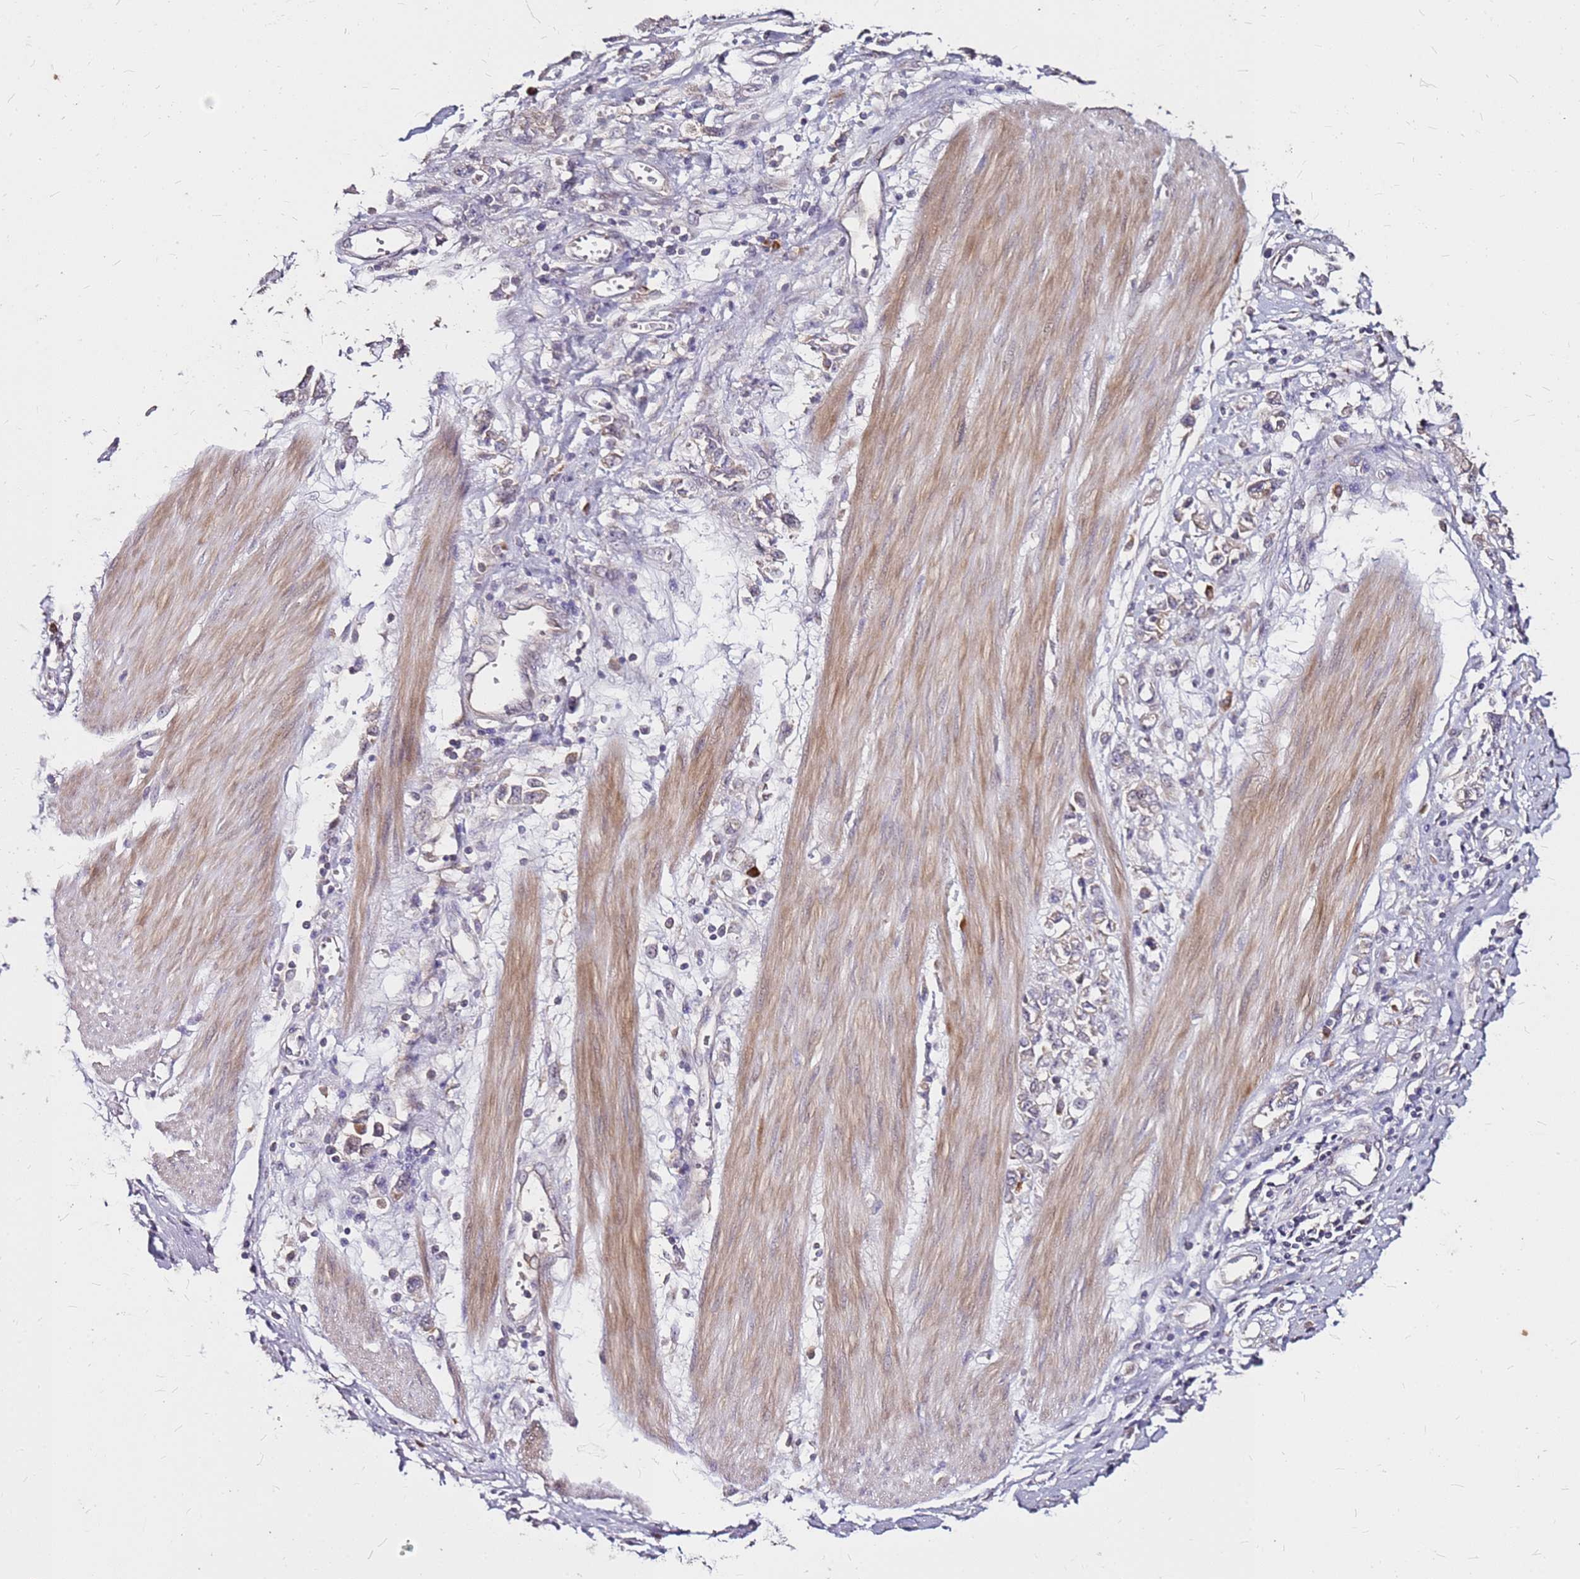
{"staining": {"intensity": "weak", "quantity": "25%-75%", "location": "cytoplasmic/membranous"}, "tissue": "stomach cancer", "cell_type": "Tumor cells", "image_type": "cancer", "snomed": [{"axis": "morphology", "description": "Adenocarcinoma, NOS"}, {"axis": "topography", "description": "Stomach"}], "caption": "The photomicrograph displays staining of stomach cancer, revealing weak cytoplasmic/membranous protein expression (brown color) within tumor cells. The protein is shown in brown color, while the nuclei are stained blue.", "gene": "DCDC2C", "patient": {"sex": "female", "age": 76}}